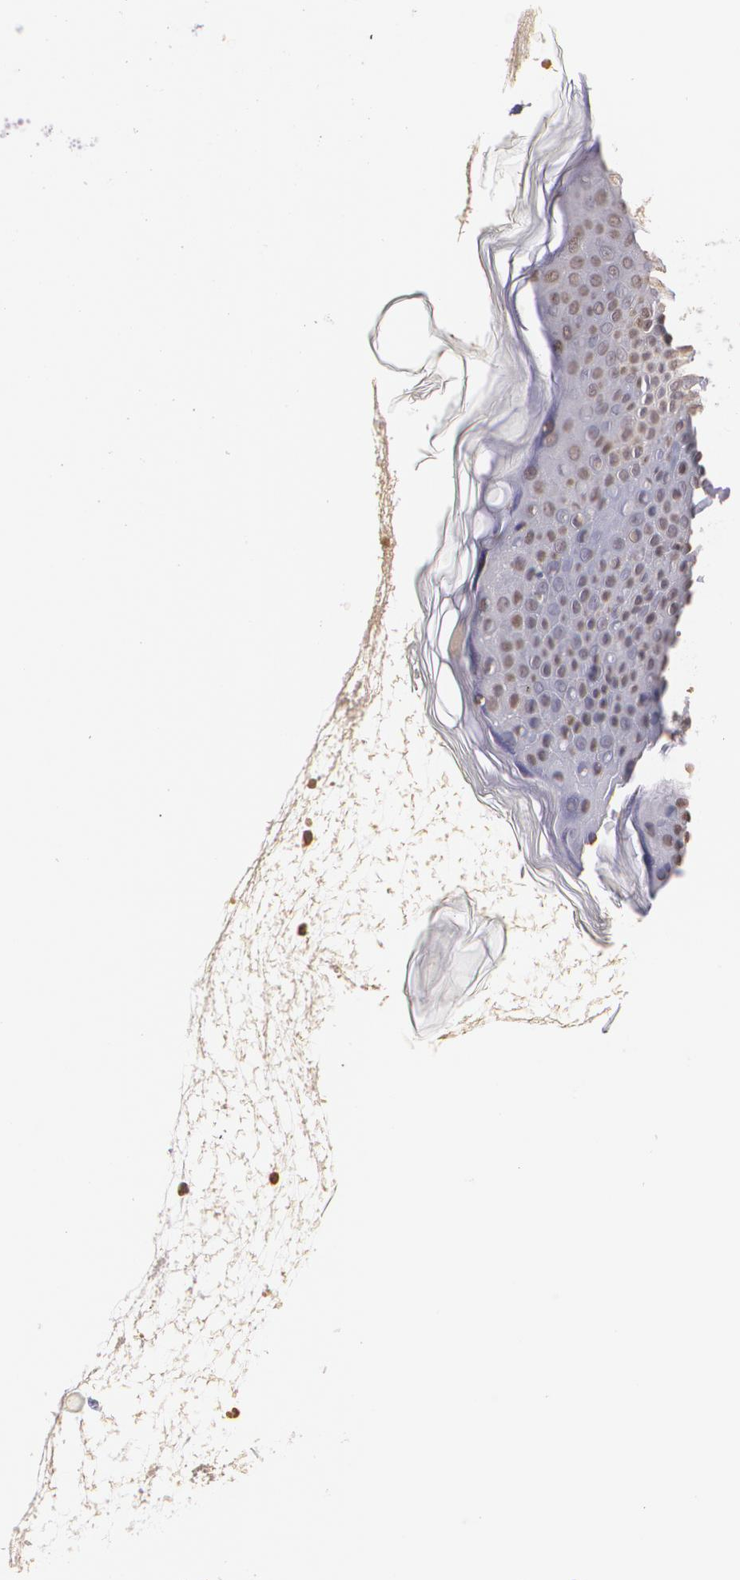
{"staining": {"intensity": "negative", "quantity": "none", "location": "none"}, "tissue": "skin", "cell_type": "Fibroblasts", "image_type": "normal", "snomed": [{"axis": "morphology", "description": "Normal tissue, NOS"}, {"axis": "topography", "description": "Skin"}], "caption": "Immunohistochemistry histopathology image of normal skin stained for a protein (brown), which demonstrates no positivity in fibroblasts.", "gene": "THRB", "patient": {"sex": "female", "age": 4}}